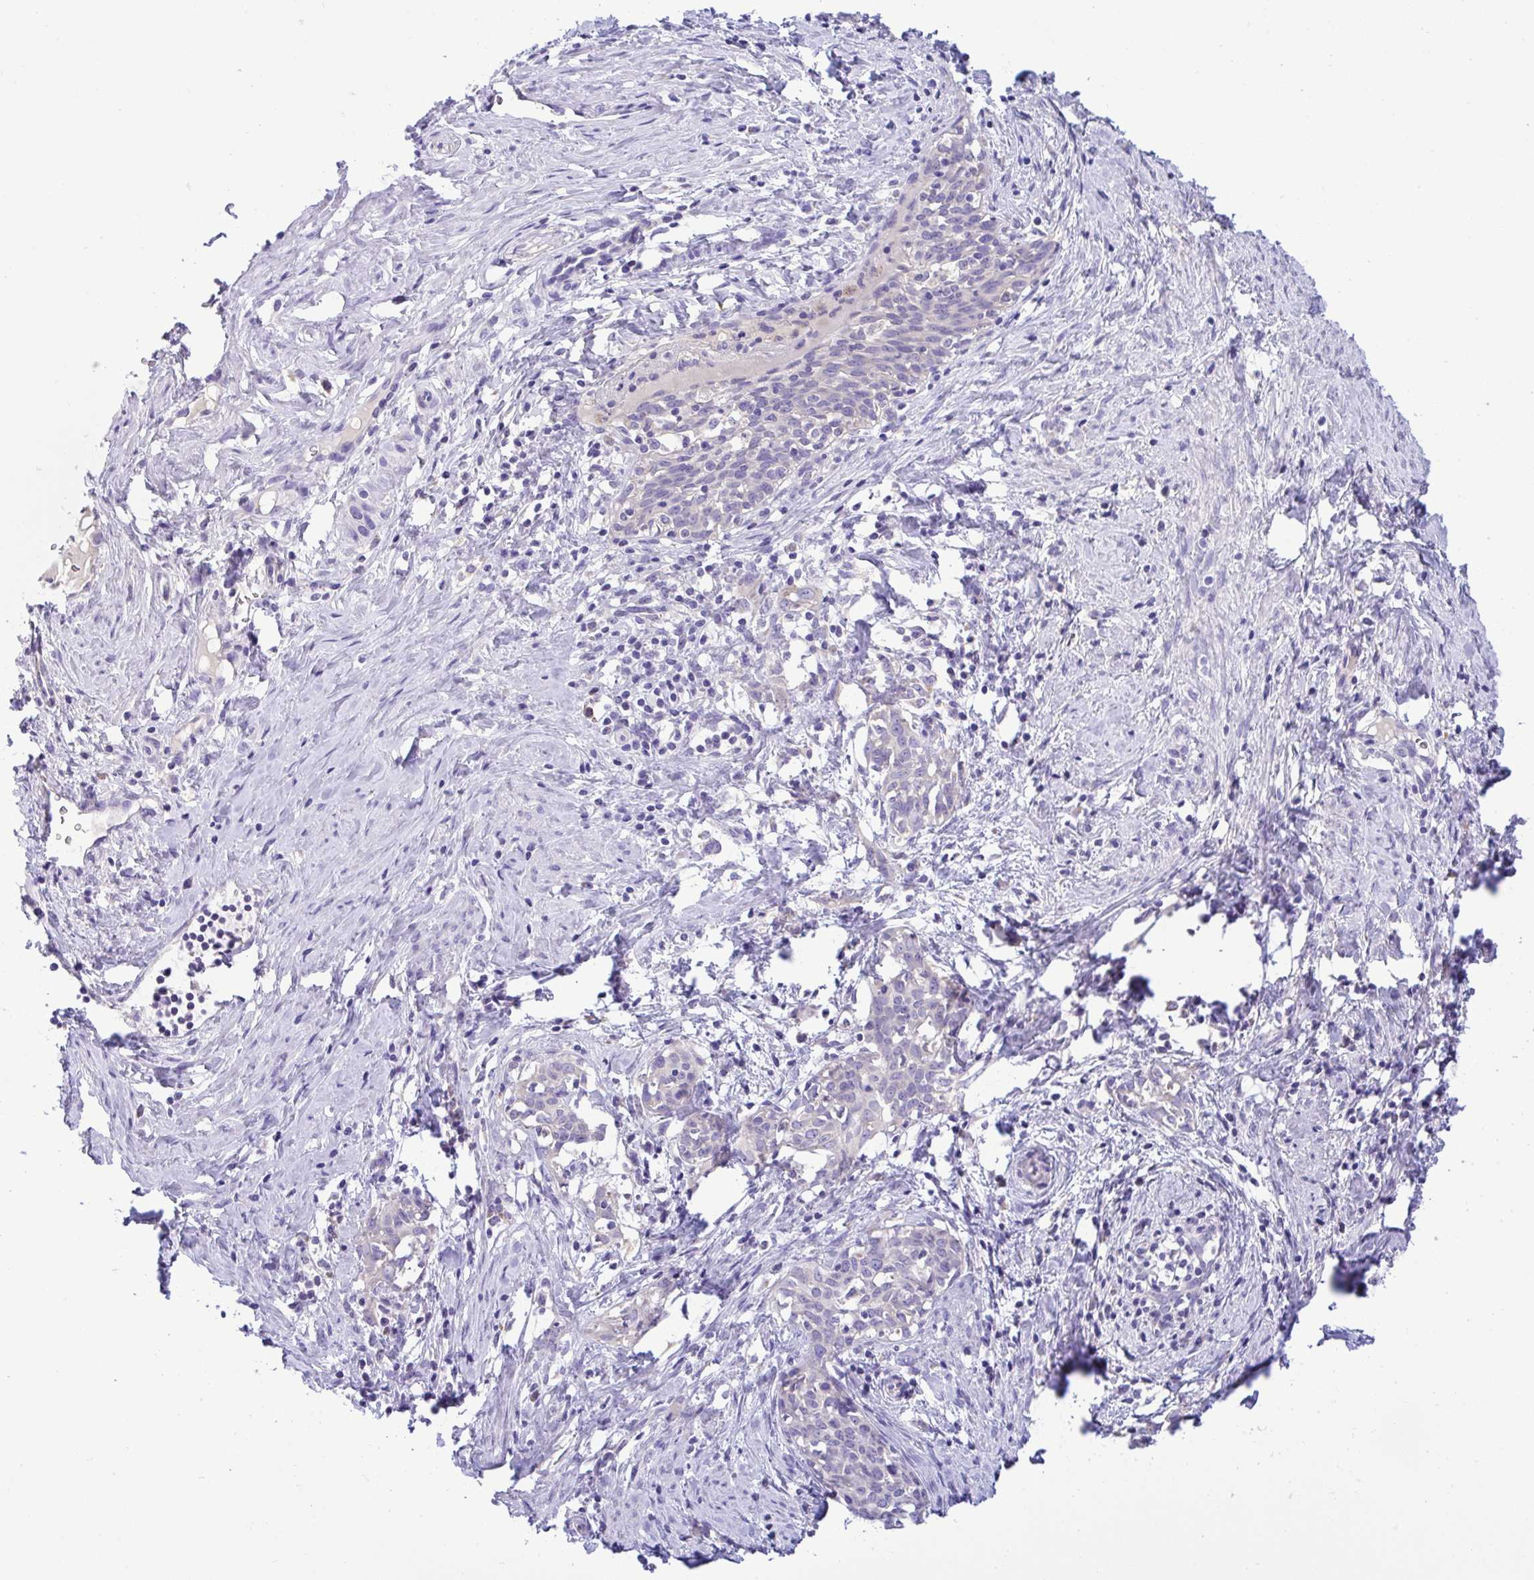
{"staining": {"intensity": "negative", "quantity": "none", "location": "none"}, "tissue": "cervical cancer", "cell_type": "Tumor cells", "image_type": "cancer", "snomed": [{"axis": "morphology", "description": "Squamous cell carcinoma, NOS"}, {"axis": "topography", "description": "Cervix"}], "caption": "A high-resolution image shows immunohistochemistry staining of cervical cancer (squamous cell carcinoma), which shows no significant staining in tumor cells.", "gene": "ST8SIA2", "patient": {"sex": "female", "age": 52}}